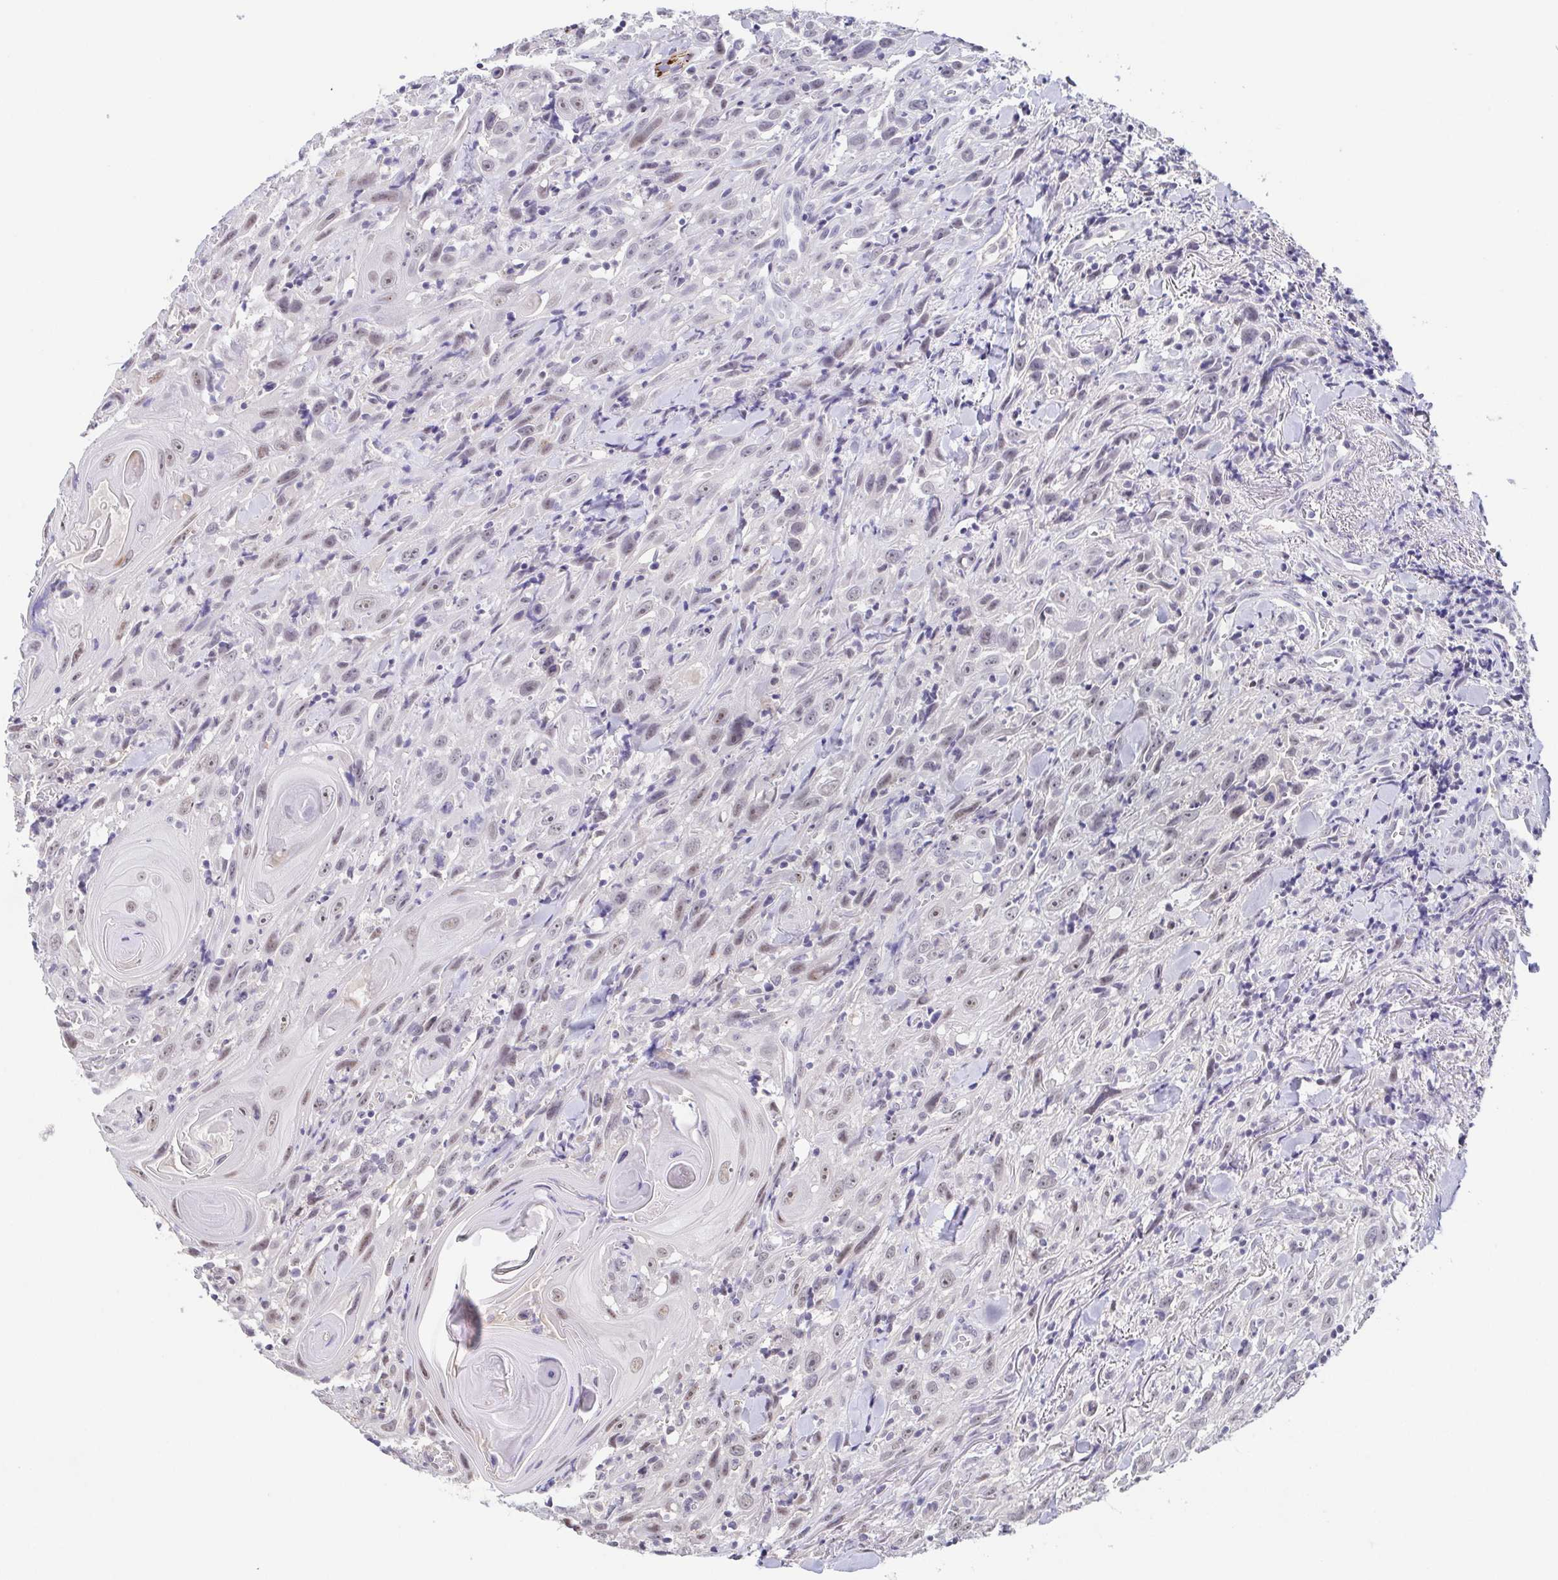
{"staining": {"intensity": "weak", "quantity": "25%-75%", "location": "nuclear"}, "tissue": "head and neck cancer", "cell_type": "Tumor cells", "image_type": "cancer", "snomed": [{"axis": "morphology", "description": "Squamous cell carcinoma, NOS"}, {"axis": "topography", "description": "Head-Neck"}], "caption": "Human head and neck cancer stained for a protein (brown) displays weak nuclear positive positivity in approximately 25%-75% of tumor cells.", "gene": "NEFH", "patient": {"sex": "female", "age": 95}}